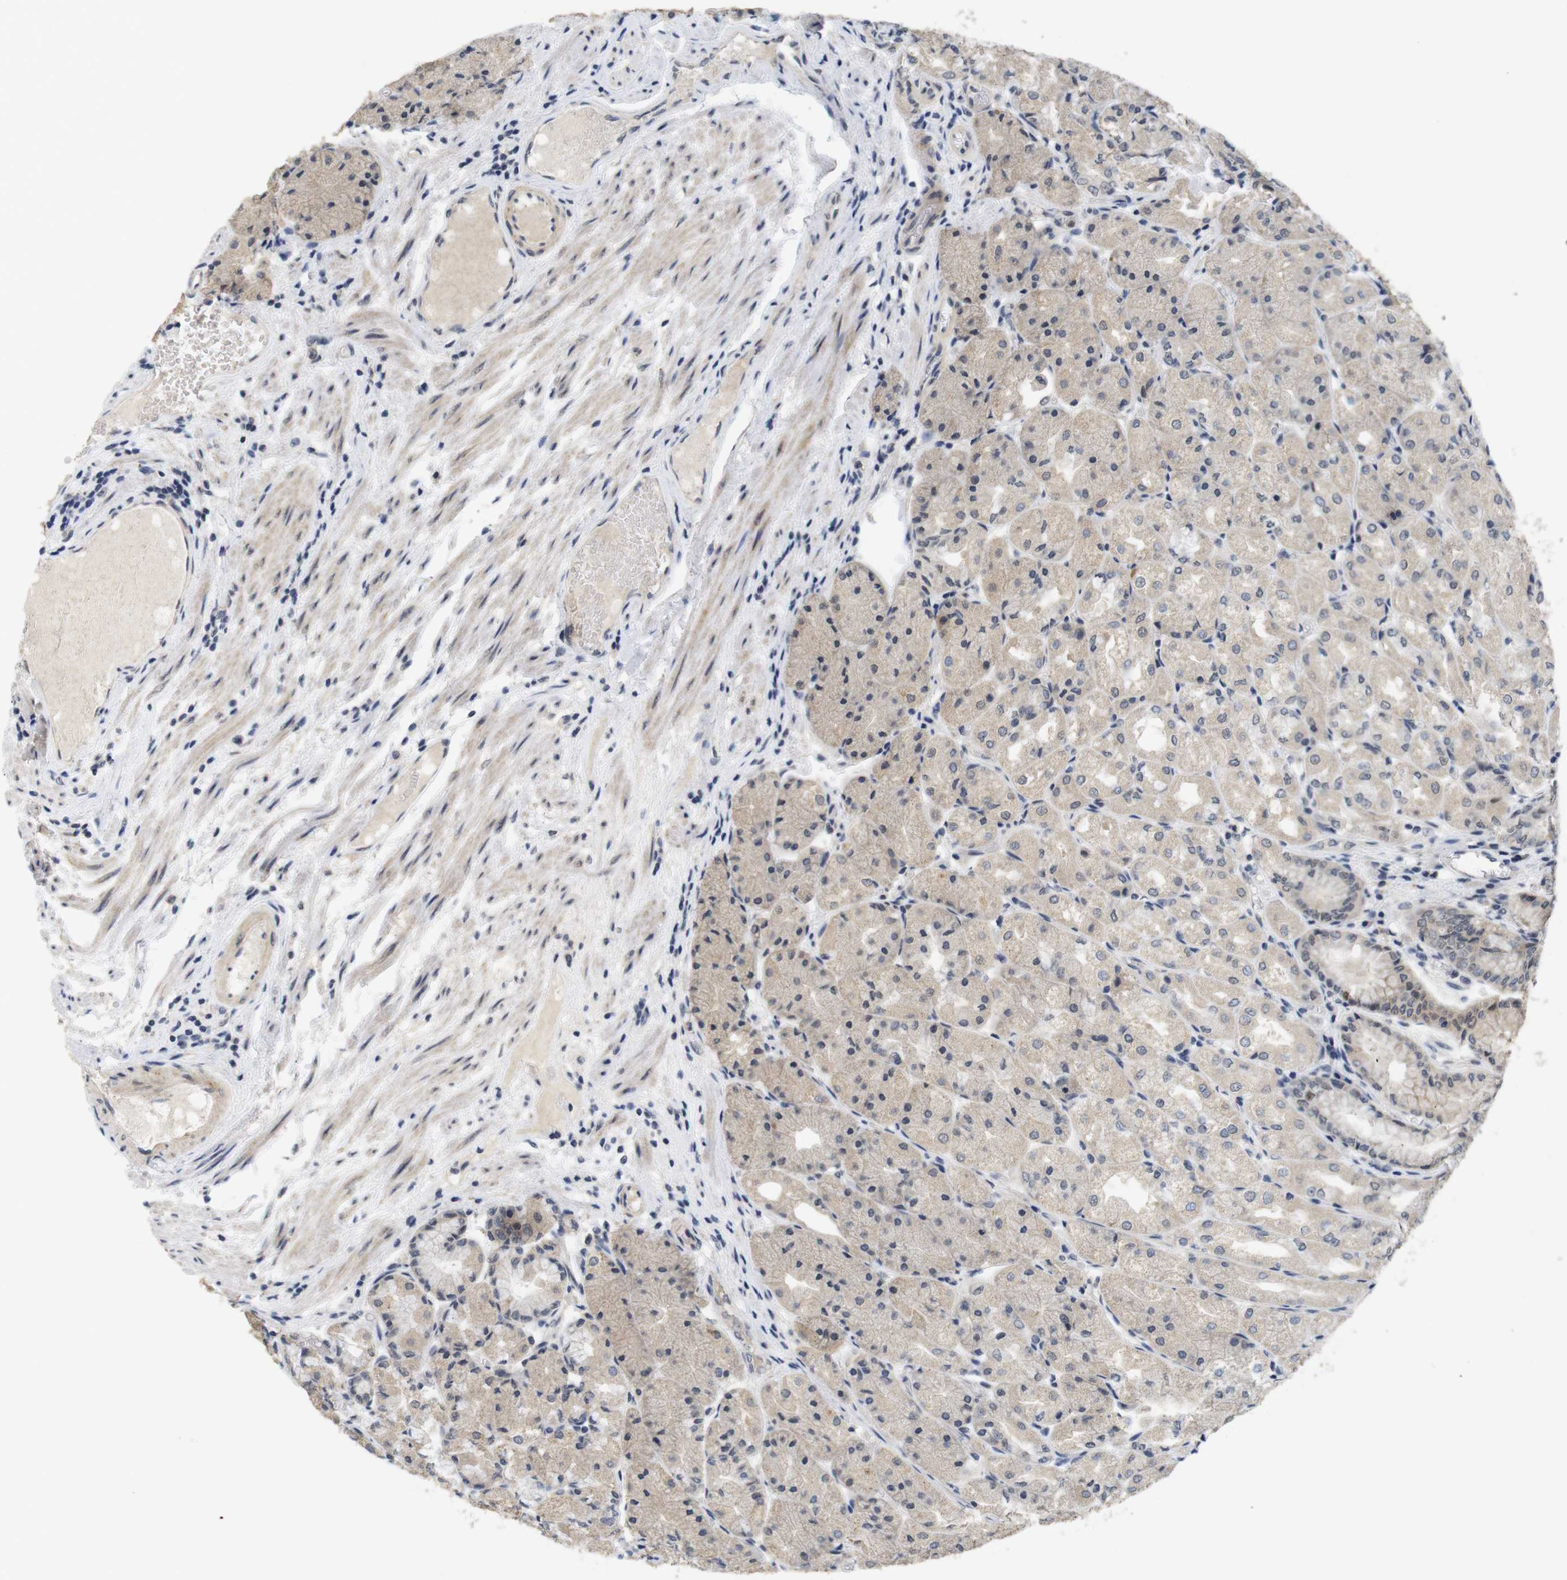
{"staining": {"intensity": "moderate", "quantity": "25%-75%", "location": "cytoplasmic/membranous"}, "tissue": "stomach", "cell_type": "Glandular cells", "image_type": "normal", "snomed": [{"axis": "morphology", "description": "Normal tissue, NOS"}, {"axis": "topography", "description": "Stomach, upper"}], "caption": "Immunohistochemistry (IHC) (DAB) staining of unremarkable stomach demonstrates moderate cytoplasmic/membranous protein staining in about 25%-75% of glandular cells. The protein is shown in brown color, while the nuclei are stained blue.", "gene": "SKP2", "patient": {"sex": "male", "age": 72}}